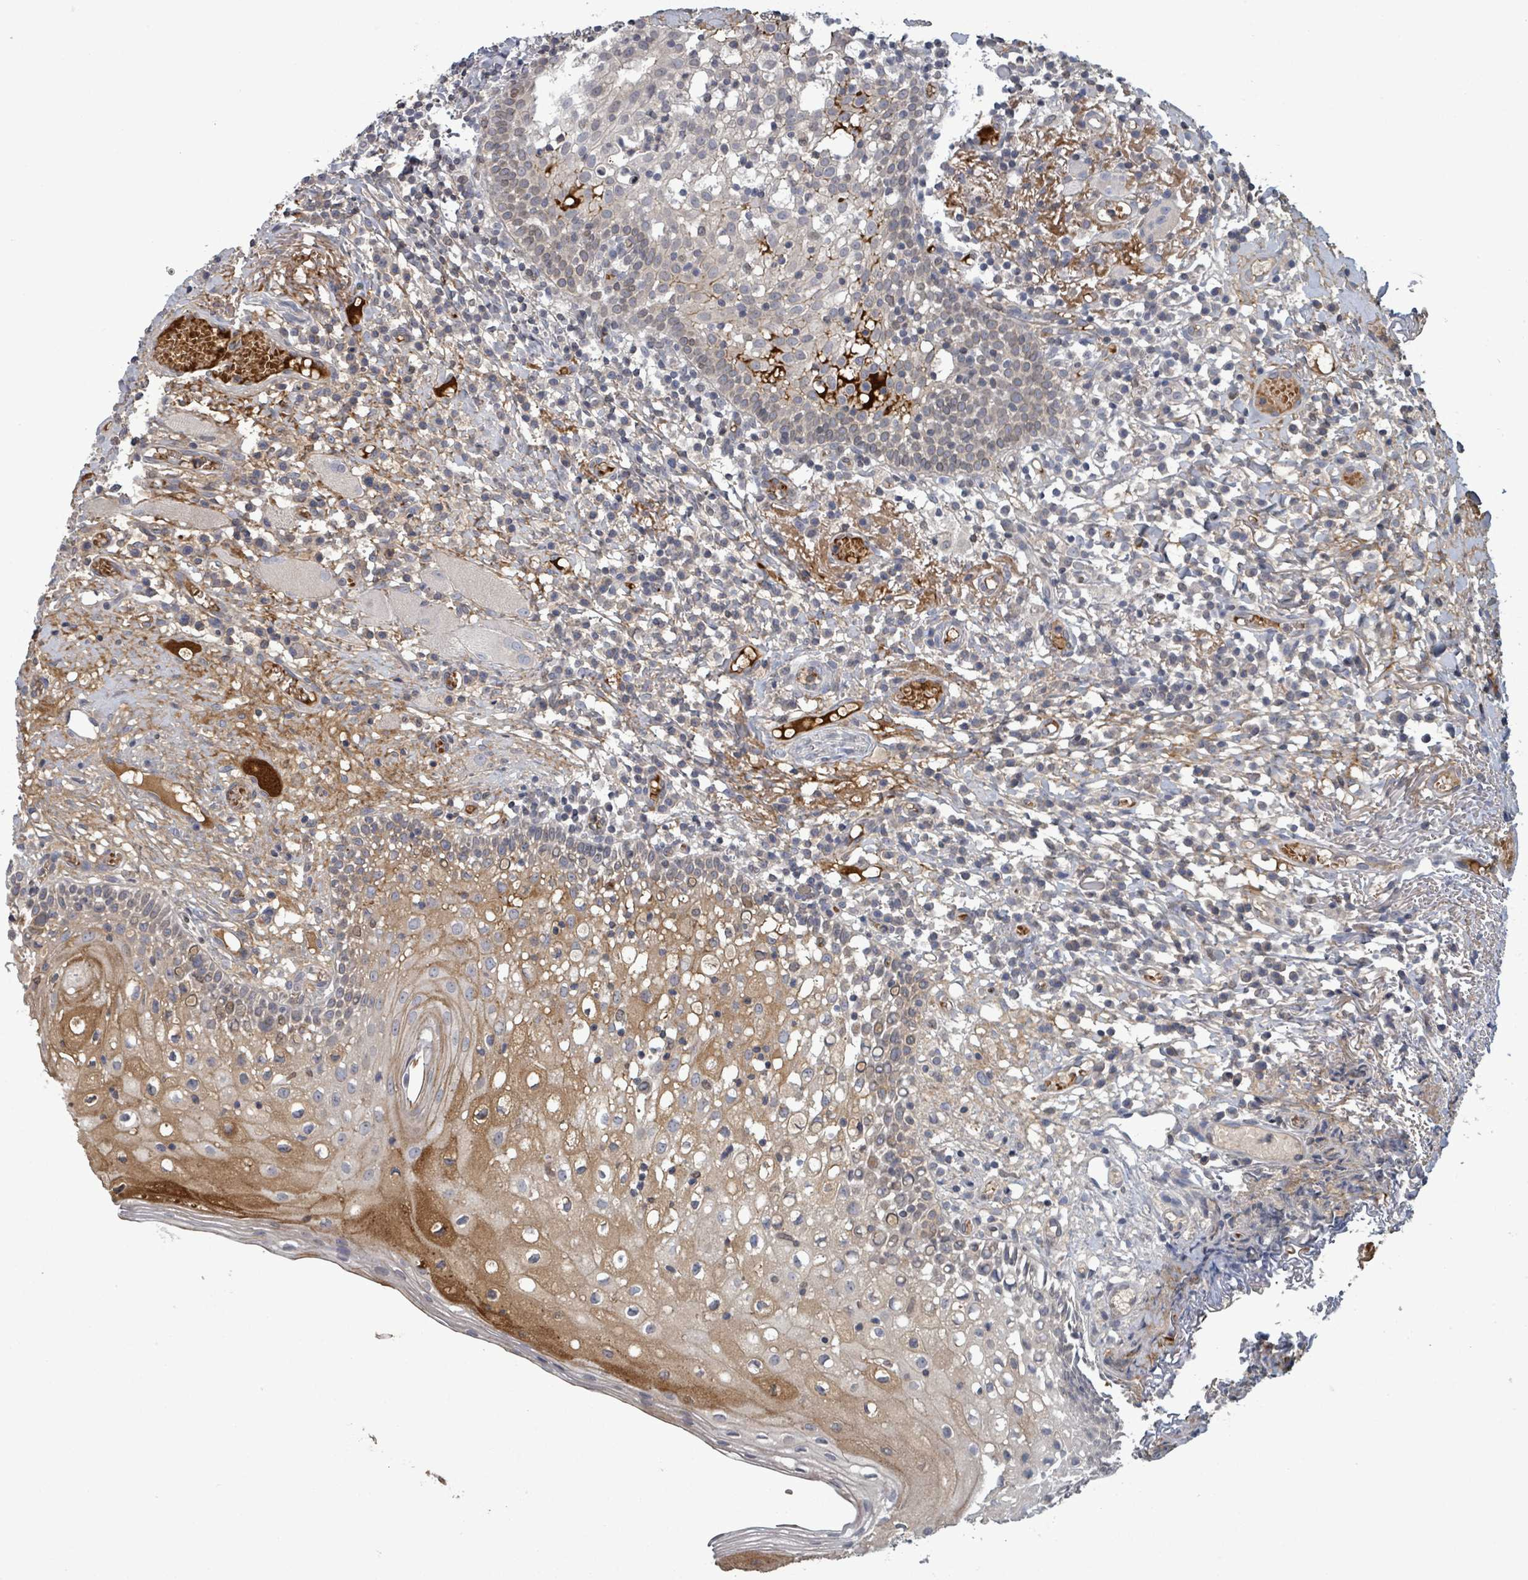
{"staining": {"intensity": "moderate", "quantity": "25%-75%", "location": "cytoplasmic/membranous"}, "tissue": "oral mucosa", "cell_type": "Squamous epithelial cells", "image_type": "normal", "snomed": [{"axis": "morphology", "description": "Normal tissue, NOS"}, {"axis": "topography", "description": "Oral tissue"}], "caption": "Approximately 25%-75% of squamous epithelial cells in benign human oral mucosa demonstrate moderate cytoplasmic/membranous protein positivity as visualized by brown immunohistochemical staining.", "gene": "GRM8", "patient": {"sex": "male", "age": 60}}